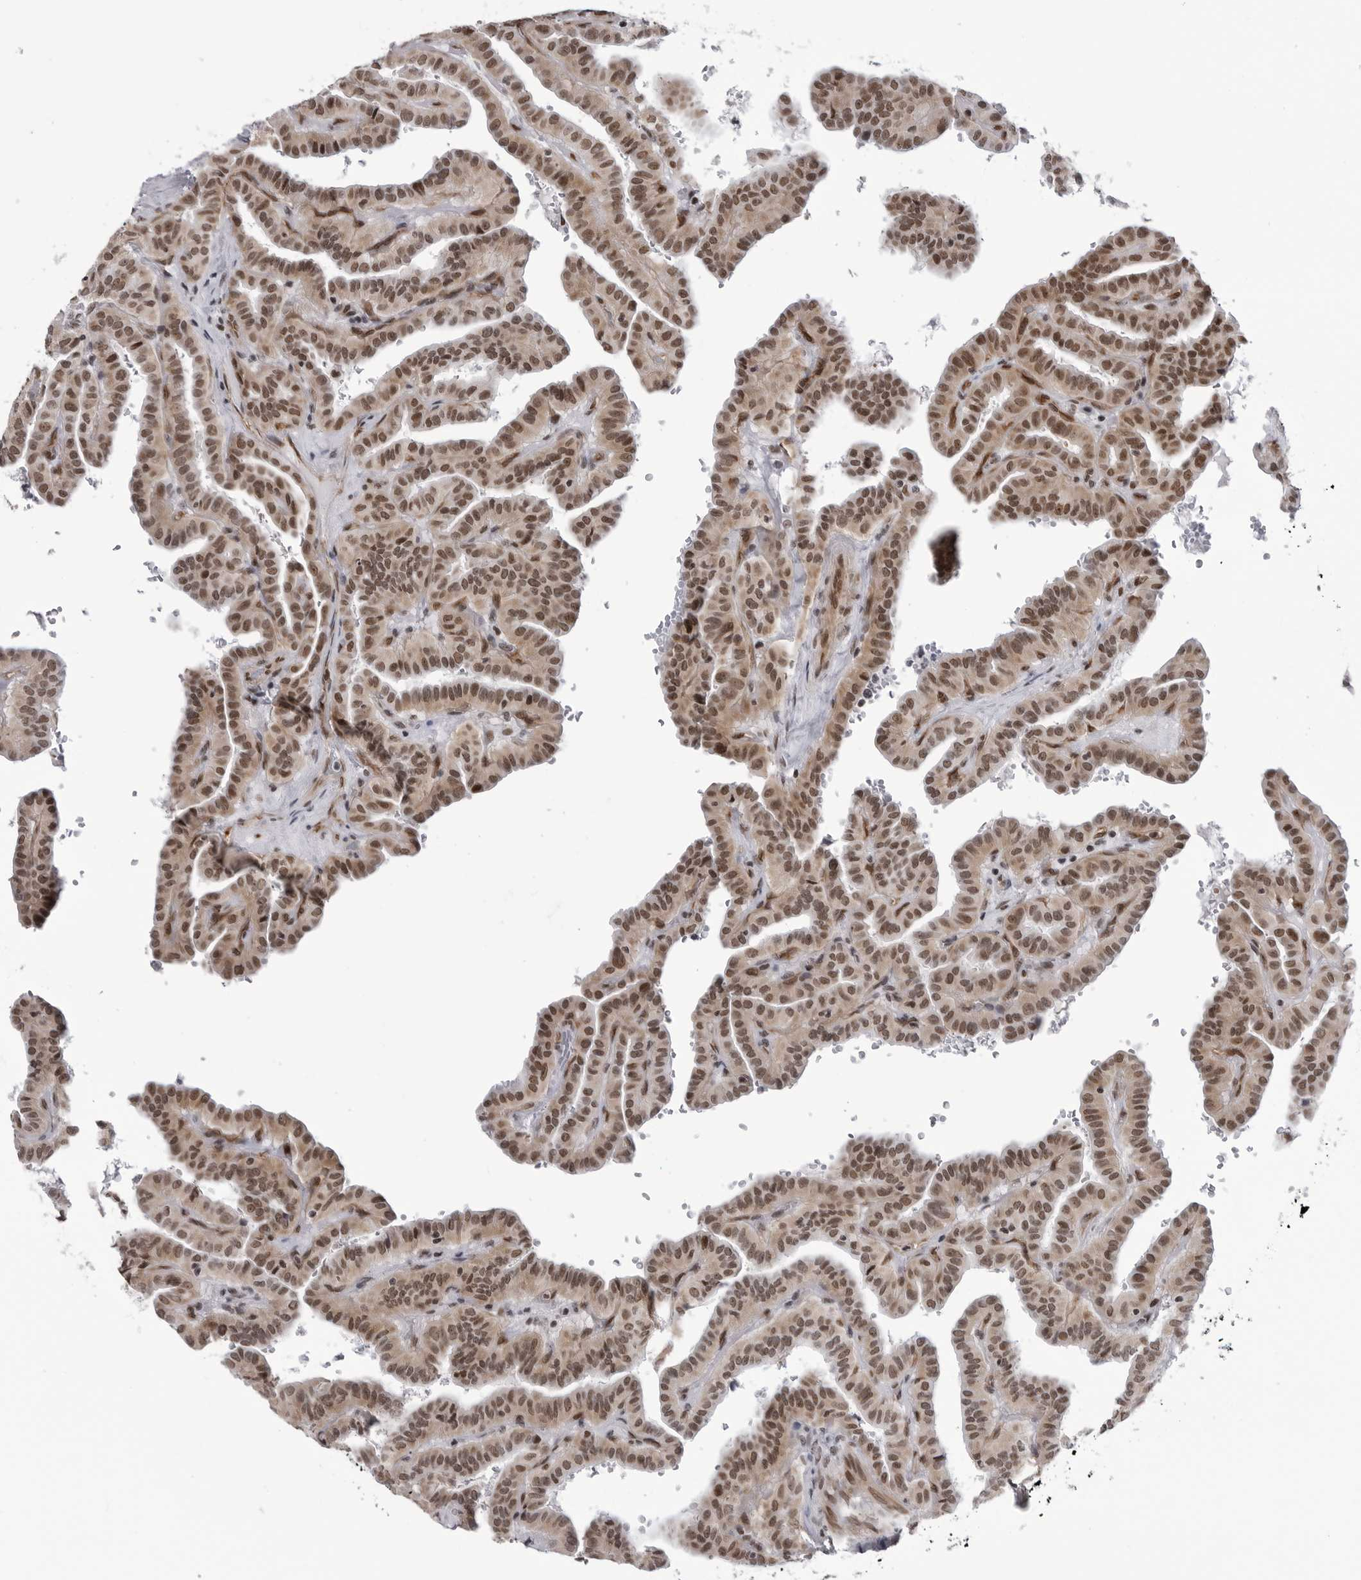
{"staining": {"intensity": "moderate", "quantity": ">75%", "location": "nuclear"}, "tissue": "thyroid cancer", "cell_type": "Tumor cells", "image_type": "cancer", "snomed": [{"axis": "morphology", "description": "Papillary adenocarcinoma, NOS"}, {"axis": "topography", "description": "Thyroid gland"}], "caption": "Immunohistochemistry of thyroid cancer (papillary adenocarcinoma) demonstrates medium levels of moderate nuclear expression in approximately >75% of tumor cells. (DAB (3,3'-diaminobenzidine) = brown stain, brightfield microscopy at high magnification).", "gene": "RNF26", "patient": {"sex": "male", "age": 77}}